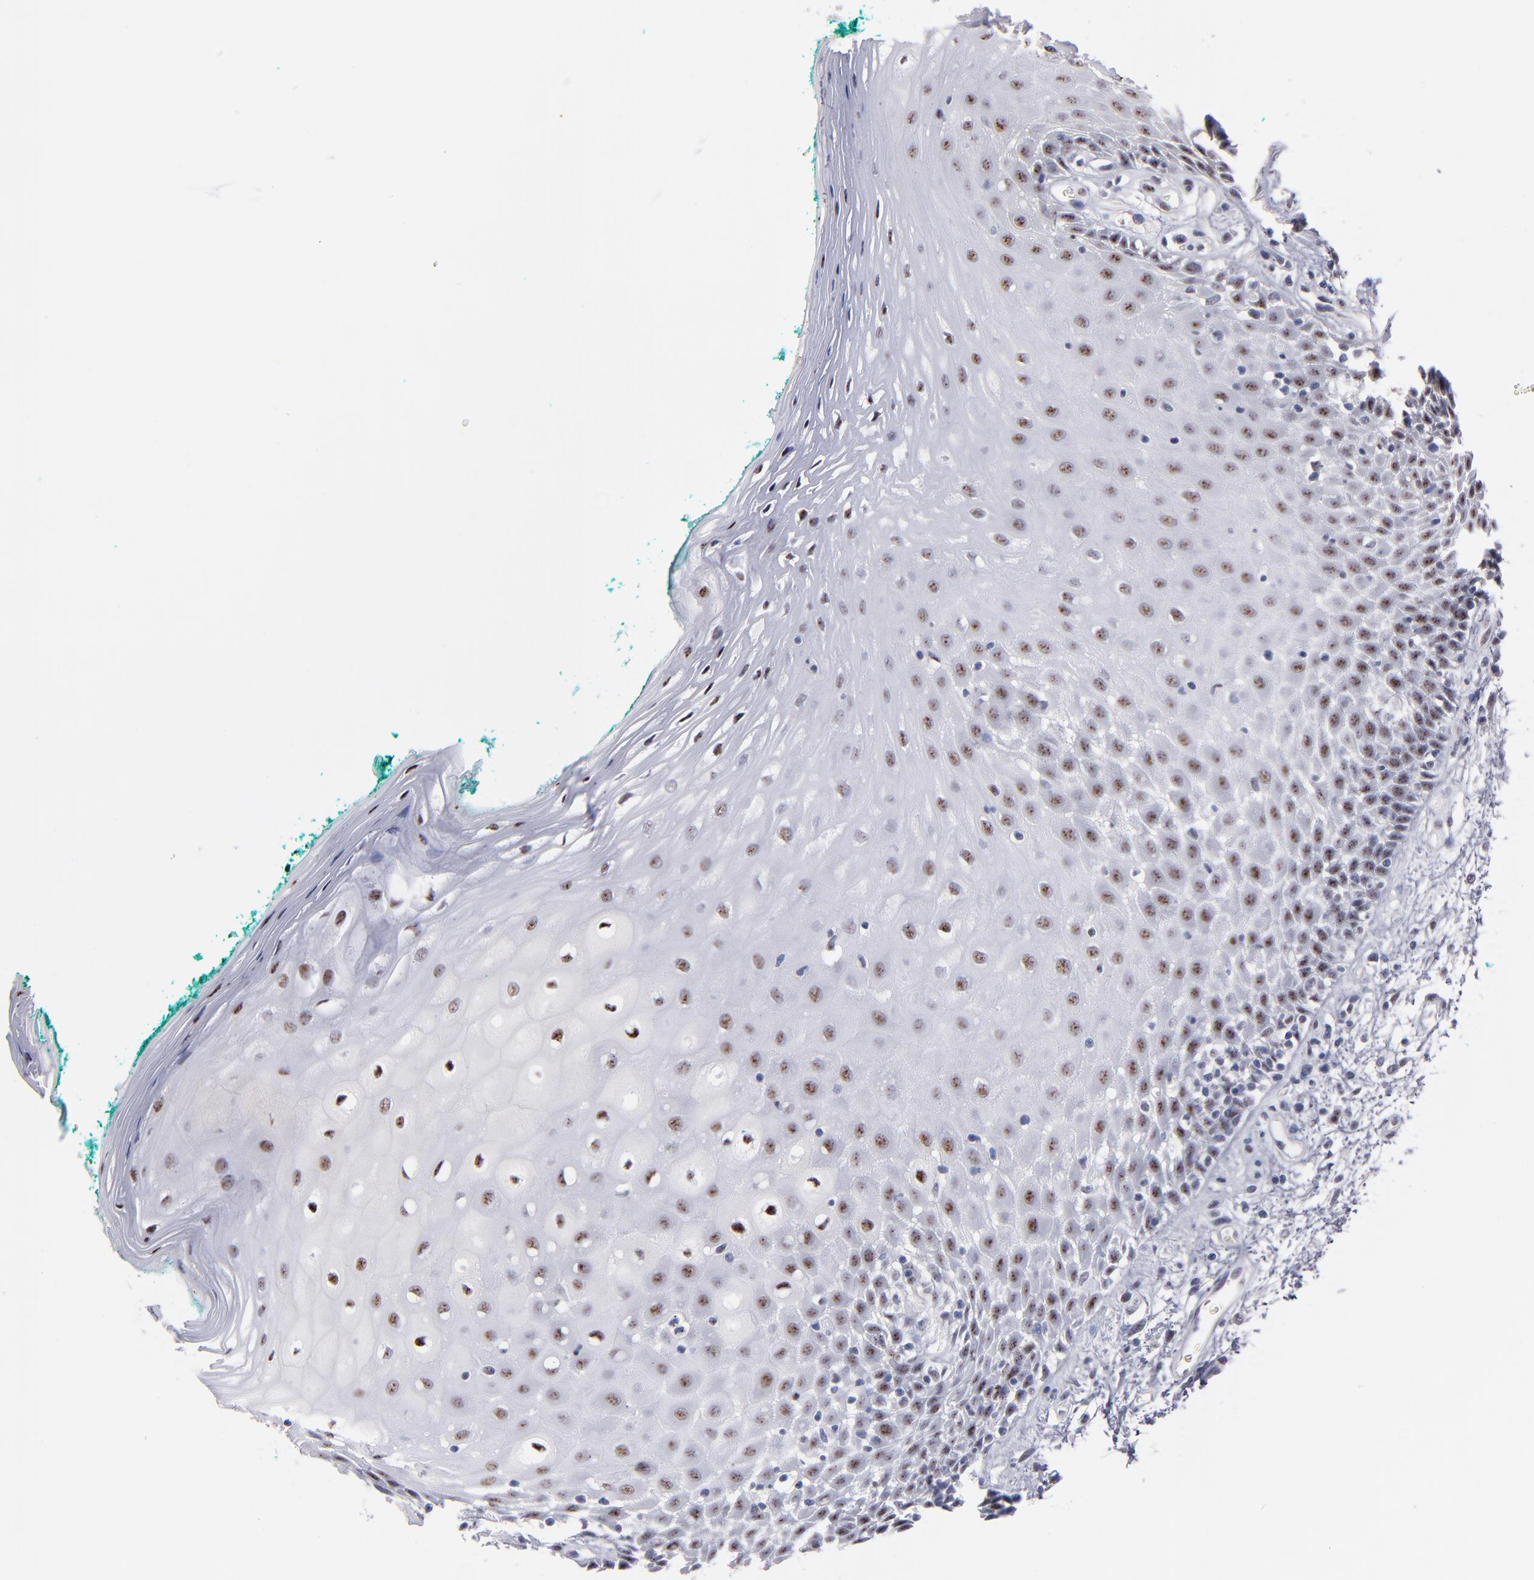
{"staining": {"intensity": "moderate", "quantity": "25%-75%", "location": "nuclear"}, "tissue": "oral mucosa", "cell_type": "Squamous epithelial cells", "image_type": "normal", "snomed": [{"axis": "morphology", "description": "Normal tissue, NOS"}, {"axis": "morphology", "description": "Squamous cell carcinoma, NOS"}, {"axis": "topography", "description": "Skeletal muscle"}, {"axis": "topography", "description": "Oral tissue"}, {"axis": "topography", "description": "Head-Neck"}], "caption": "Immunohistochemical staining of benign human oral mucosa displays moderate nuclear protein positivity in about 25%-75% of squamous epithelial cells. Ihc stains the protein in brown and the nuclei are stained blue.", "gene": "RAF1", "patient": {"sex": "female", "age": 84}}